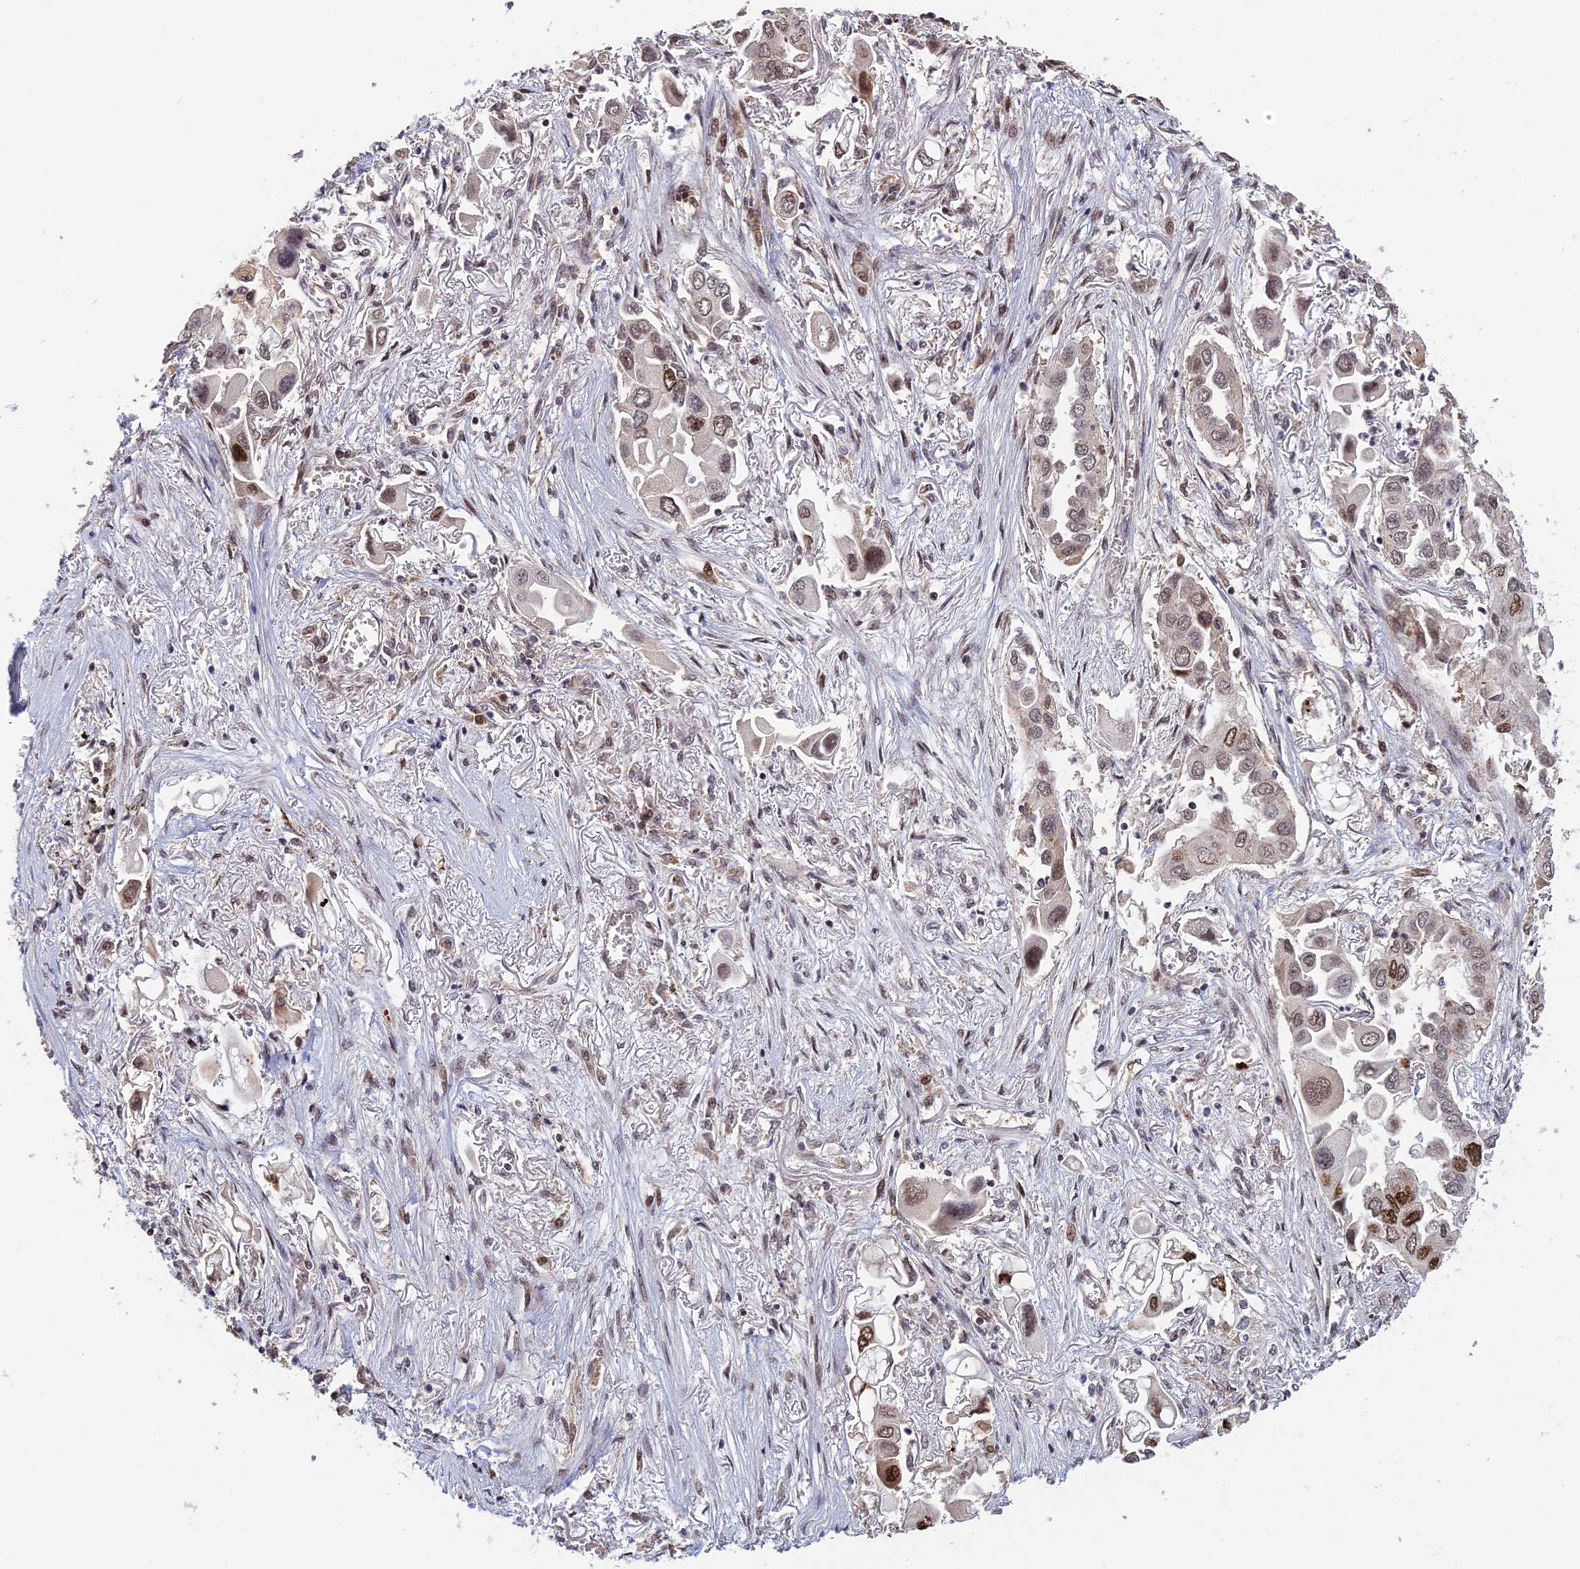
{"staining": {"intensity": "moderate", "quantity": "25%-75%", "location": "nuclear"}, "tissue": "lung cancer", "cell_type": "Tumor cells", "image_type": "cancer", "snomed": [{"axis": "morphology", "description": "Adenocarcinoma, NOS"}, {"axis": "topography", "description": "Lung"}], "caption": "Lung cancer was stained to show a protein in brown. There is medium levels of moderate nuclear positivity in approximately 25%-75% of tumor cells.", "gene": "UFSP2", "patient": {"sex": "female", "age": 76}}